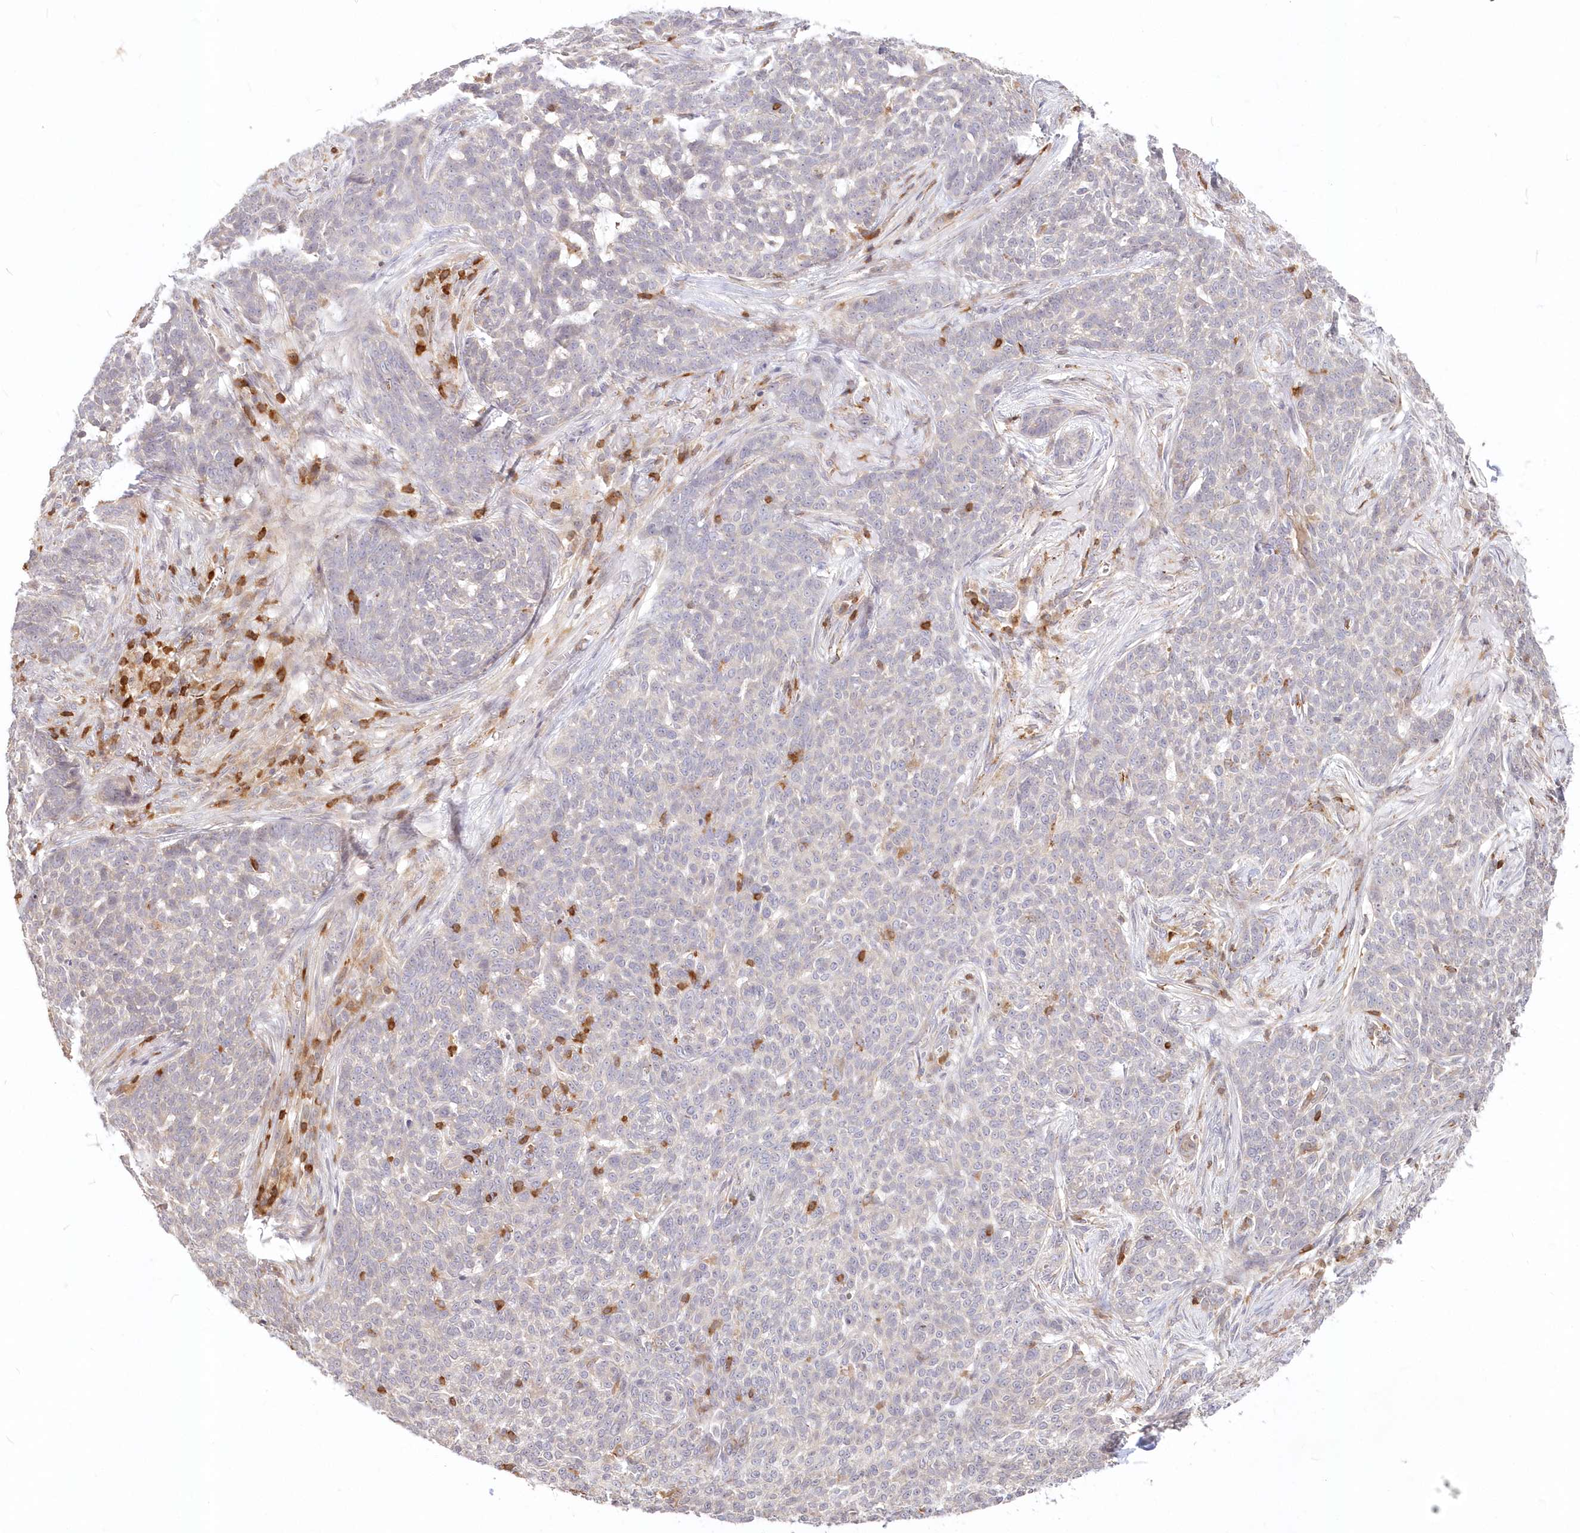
{"staining": {"intensity": "negative", "quantity": "none", "location": "none"}, "tissue": "skin cancer", "cell_type": "Tumor cells", "image_type": "cancer", "snomed": [{"axis": "morphology", "description": "Basal cell carcinoma"}, {"axis": "topography", "description": "Skin"}], "caption": "Immunohistochemical staining of skin cancer (basal cell carcinoma) displays no significant positivity in tumor cells.", "gene": "MTMR3", "patient": {"sex": "male", "age": 85}}